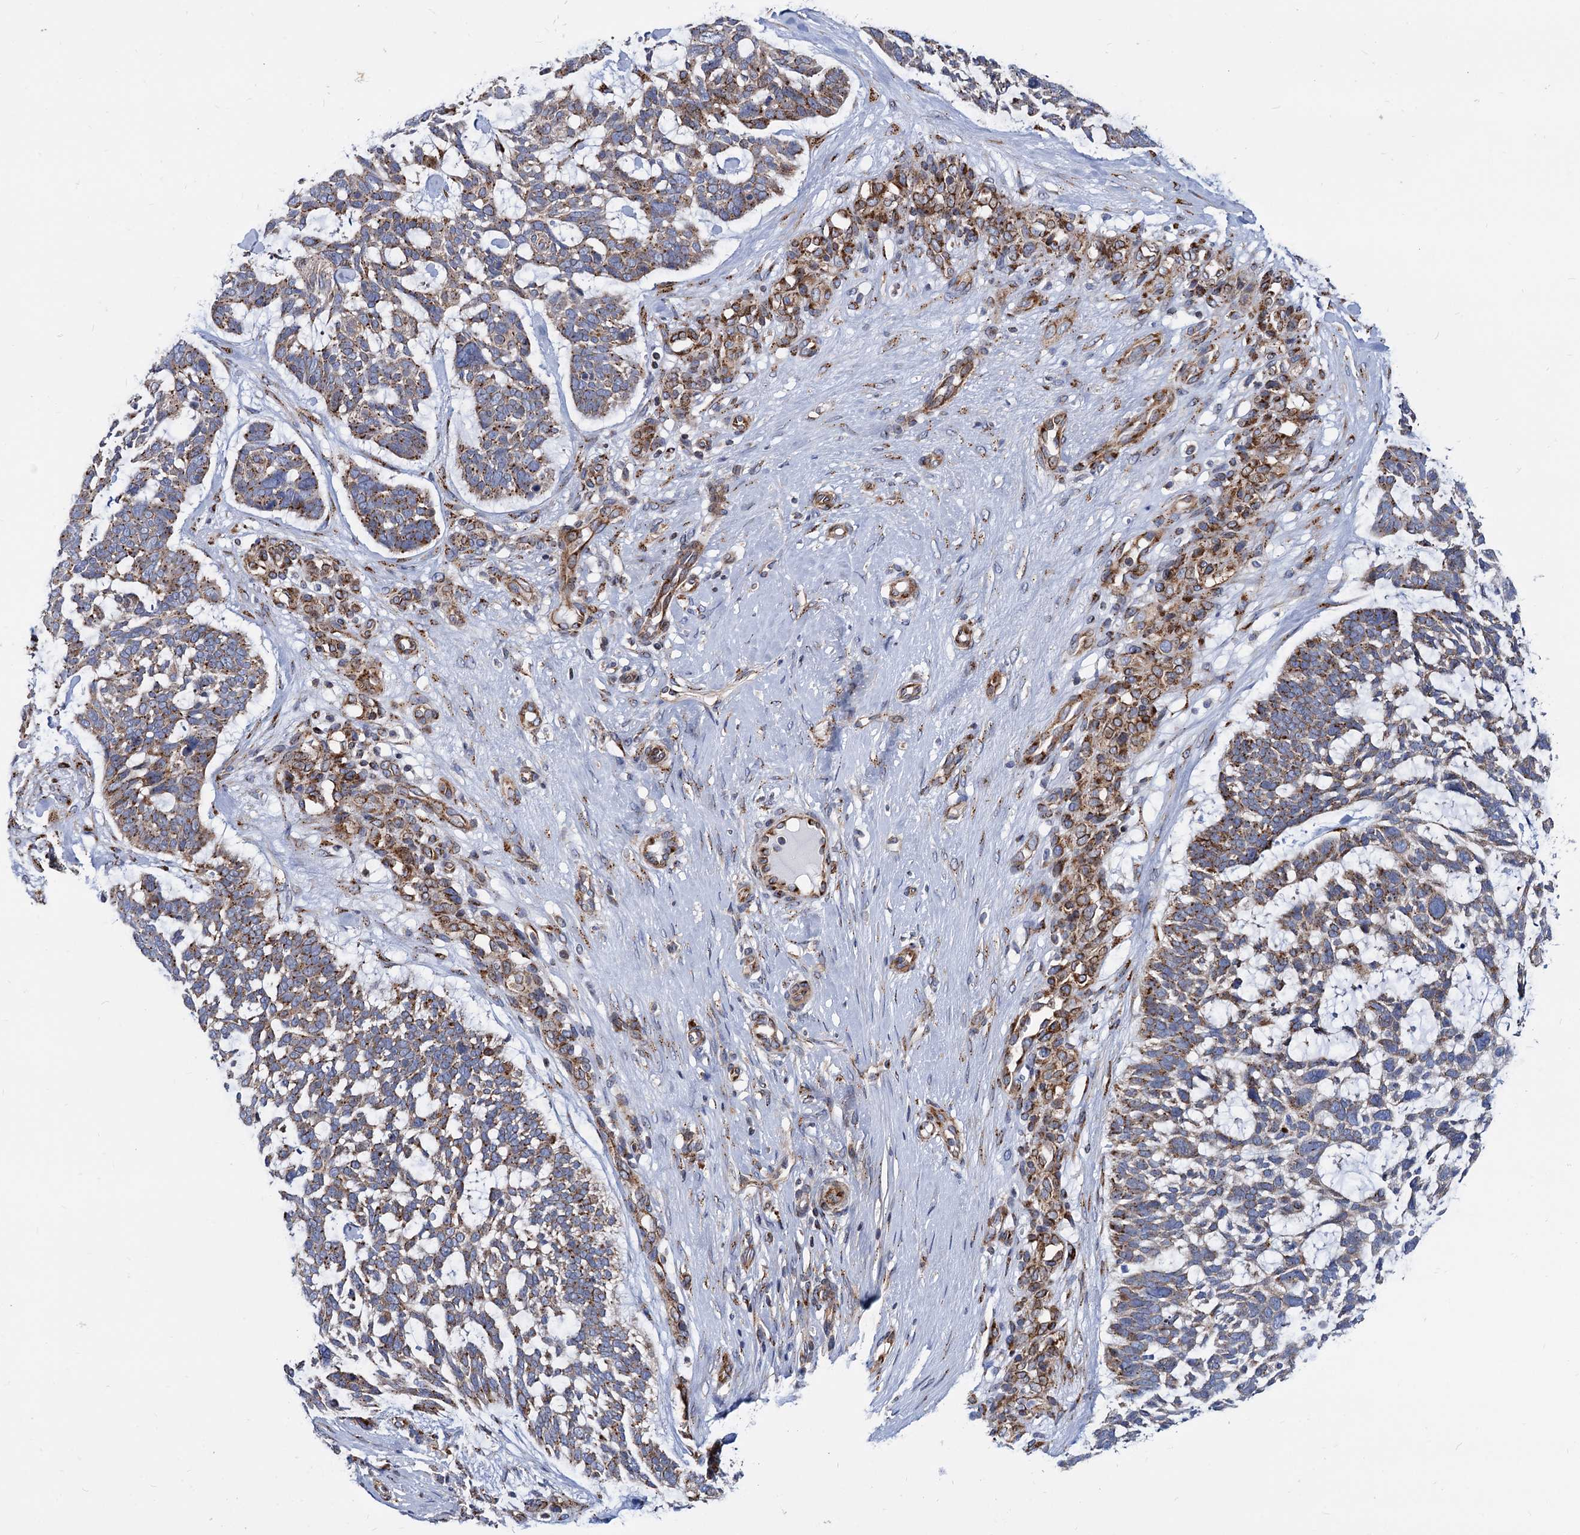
{"staining": {"intensity": "moderate", "quantity": ">75%", "location": "cytoplasmic/membranous"}, "tissue": "skin cancer", "cell_type": "Tumor cells", "image_type": "cancer", "snomed": [{"axis": "morphology", "description": "Basal cell carcinoma"}, {"axis": "topography", "description": "Skin"}], "caption": "Immunohistochemistry (DAB) staining of human skin cancer shows moderate cytoplasmic/membranous protein staining in about >75% of tumor cells. (Stains: DAB in brown, nuclei in blue, Microscopy: brightfield microscopy at high magnification).", "gene": "SUPT20H", "patient": {"sex": "male", "age": 88}}